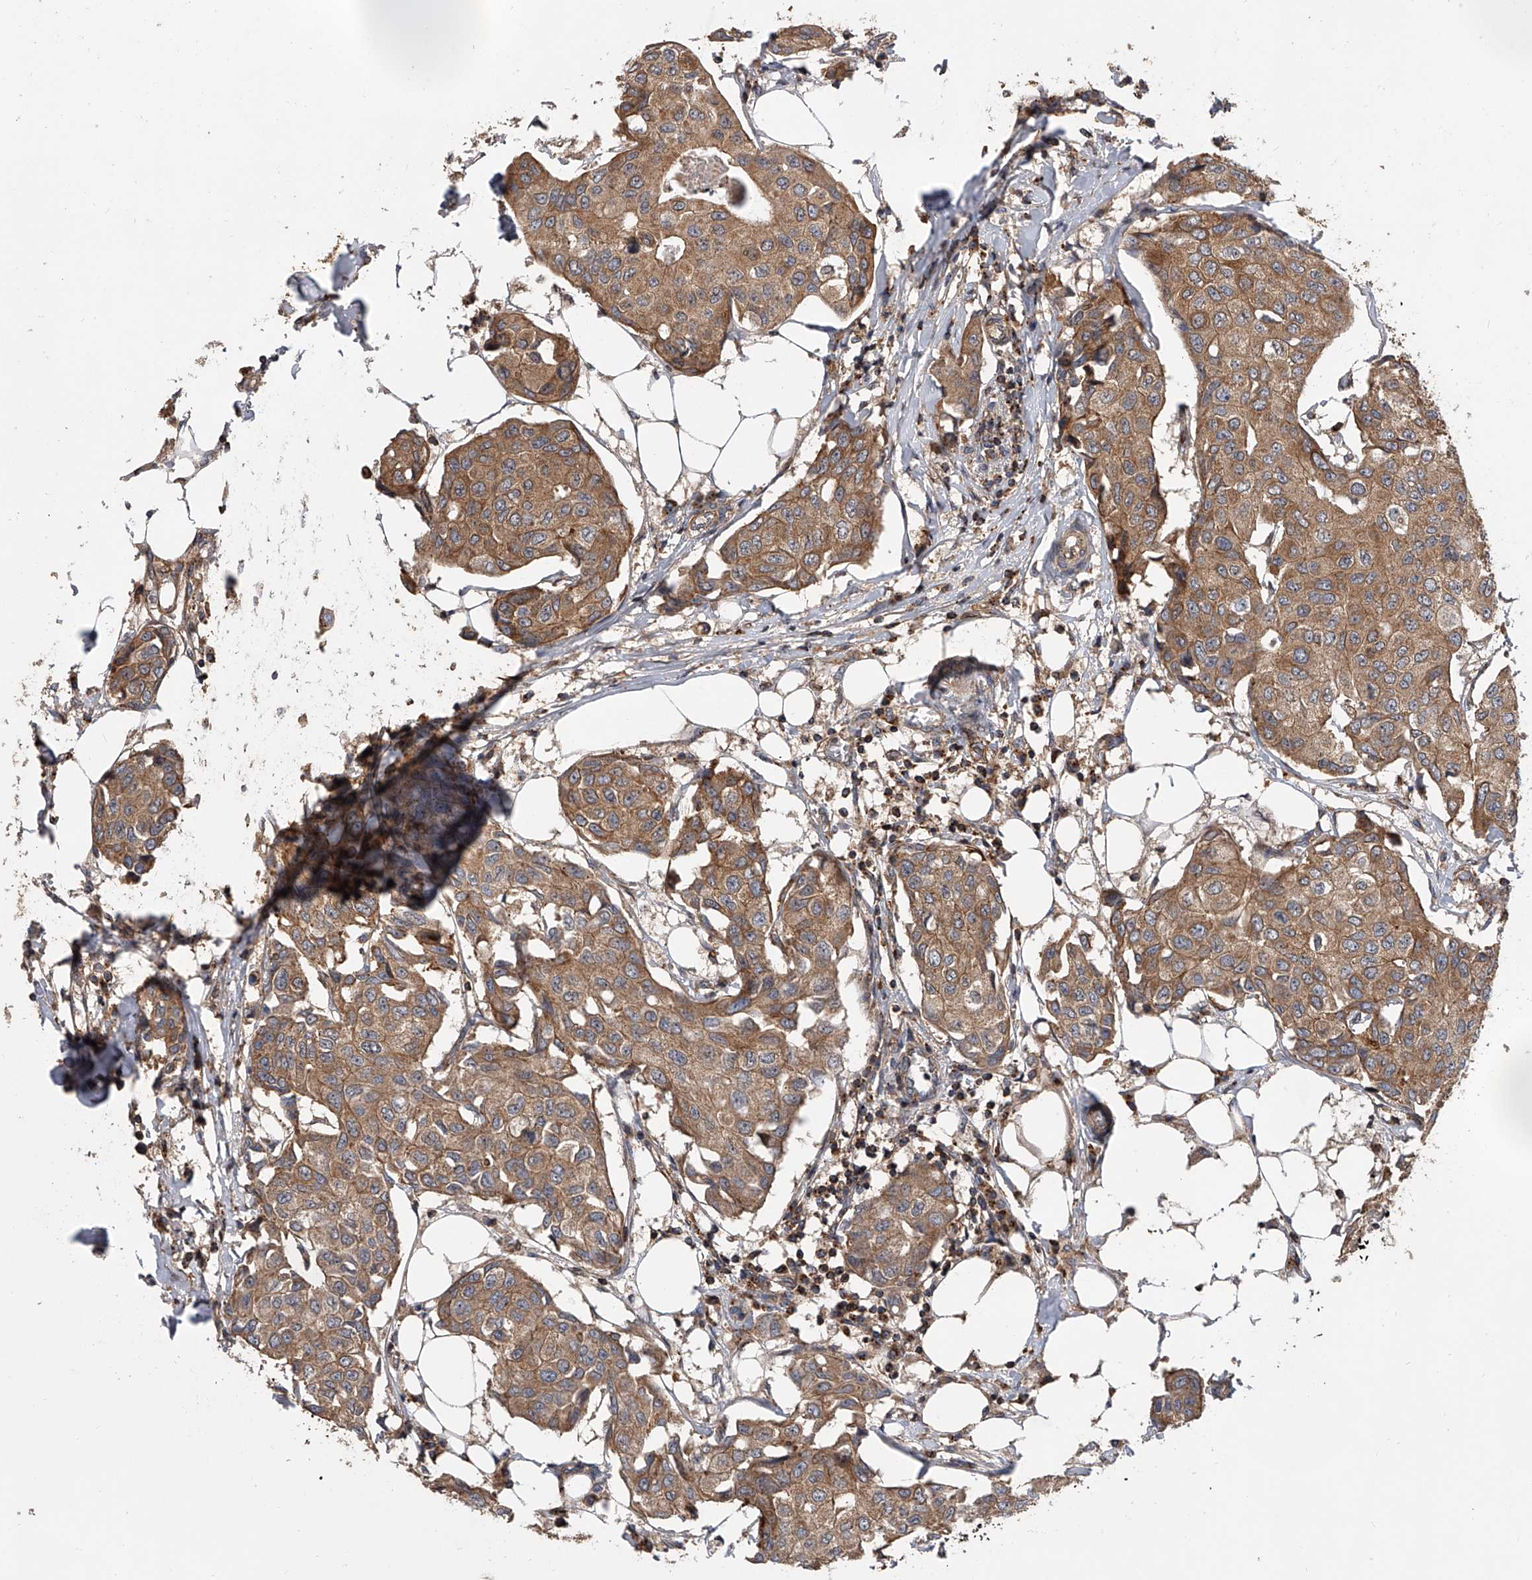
{"staining": {"intensity": "moderate", "quantity": ">75%", "location": "cytoplasmic/membranous"}, "tissue": "breast cancer", "cell_type": "Tumor cells", "image_type": "cancer", "snomed": [{"axis": "morphology", "description": "Duct carcinoma"}, {"axis": "topography", "description": "Breast"}], "caption": "Immunohistochemistry image of neoplastic tissue: human breast cancer stained using immunohistochemistry exhibits medium levels of moderate protein expression localized specifically in the cytoplasmic/membranous of tumor cells, appearing as a cytoplasmic/membranous brown color.", "gene": "USP47", "patient": {"sex": "female", "age": 80}}